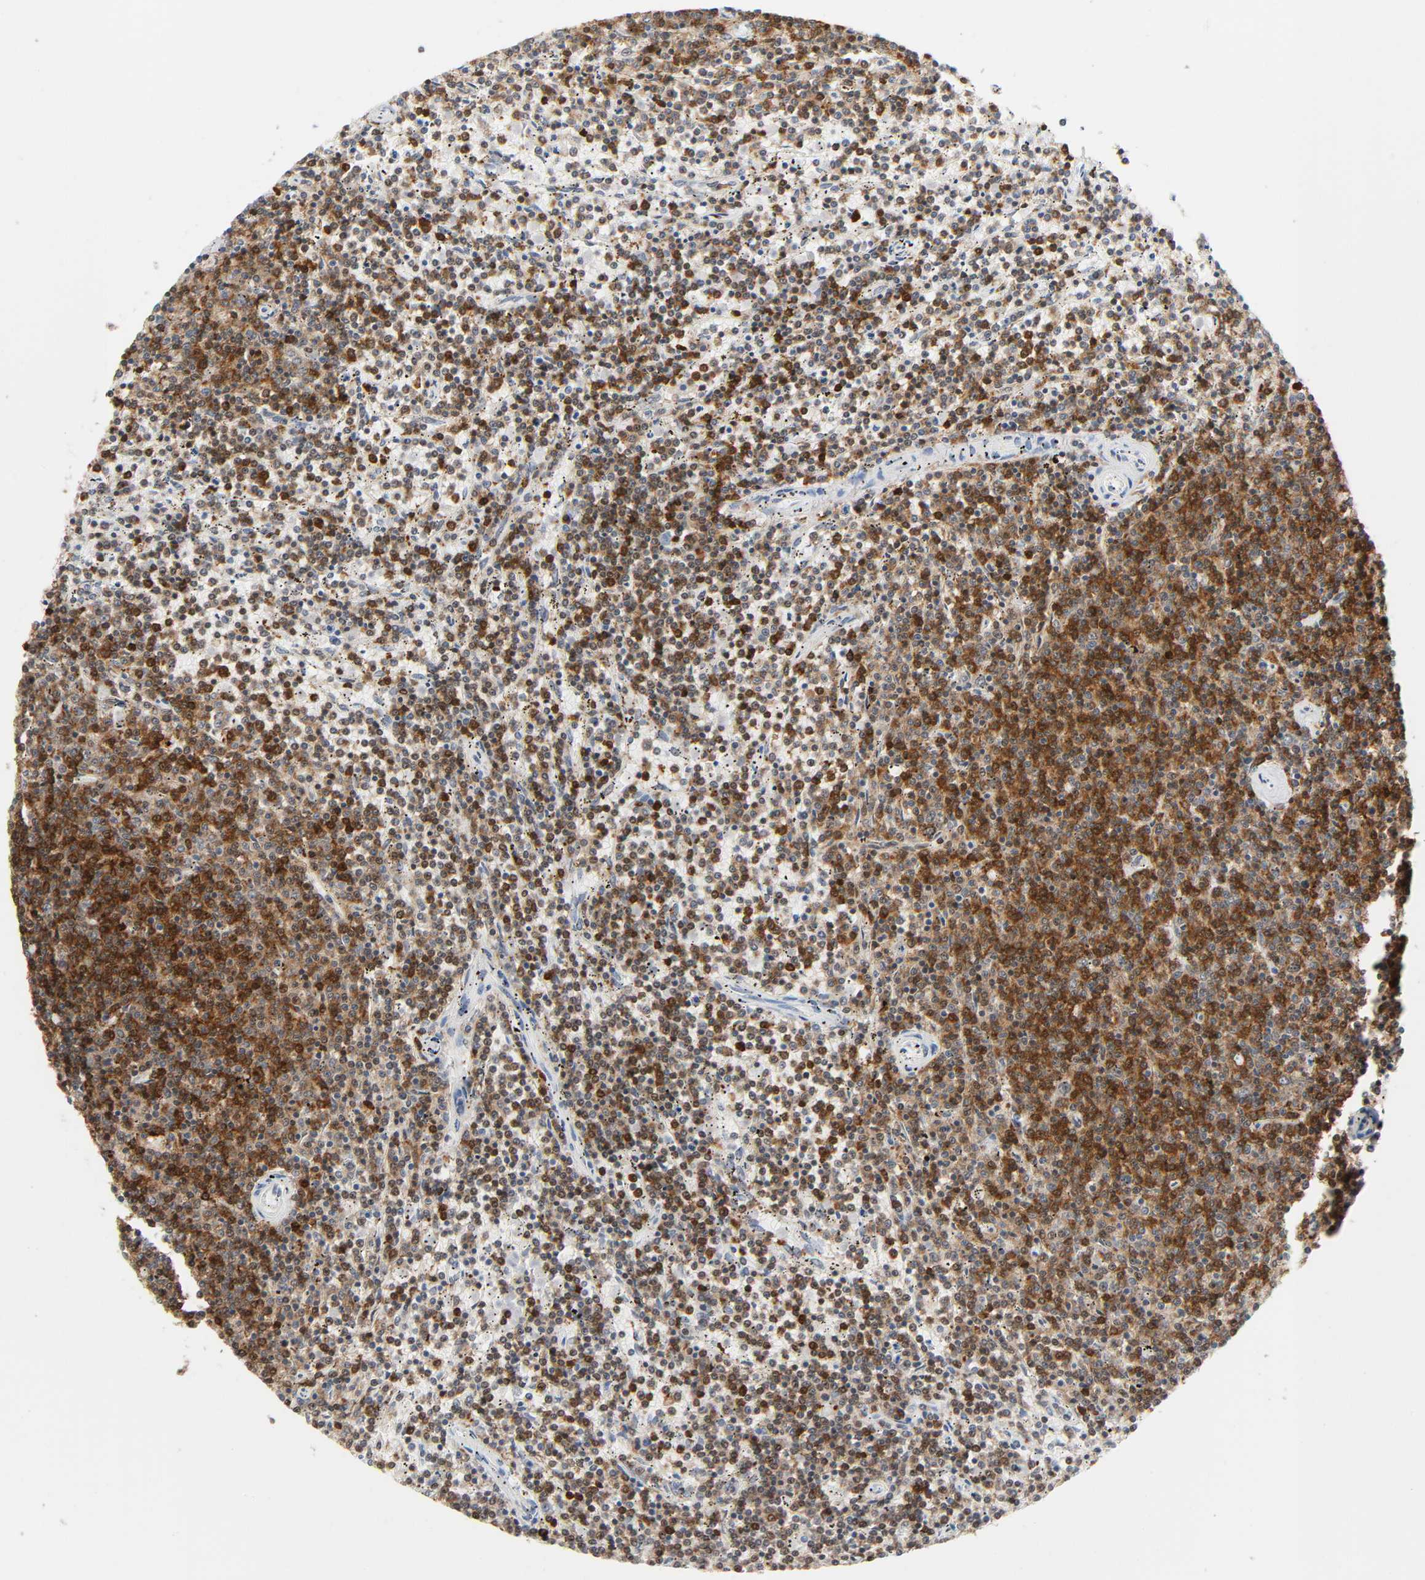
{"staining": {"intensity": "strong", "quantity": ">75%", "location": "cytoplasmic/membranous,nuclear"}, "tissue": "lymphoma", "cell_type": "Tumor cells", "image_type": "cancer", "snomed": [{"axis": "morphology", "description": "Malignant lymphoma, non-Hodgkin's type, Low grade"}, {"axis": "topography", "description": "Spleen"}], "caption": "IHC staining of low-grade malignant lymphoma, non-Hodgkin's type, which reveals high levels of strong cytoplasmic/membranous and nuclear staining in approximately >75% of tumor cells indicating strong cytoplasmic/membranous and nuclear protein expression. The staining was performed using DAB (brown) for protein detection and nuclei were counterstained in hematoxylin (blue).", "gene": "WAS", "patient": {"sex": "female", "age": 50}}